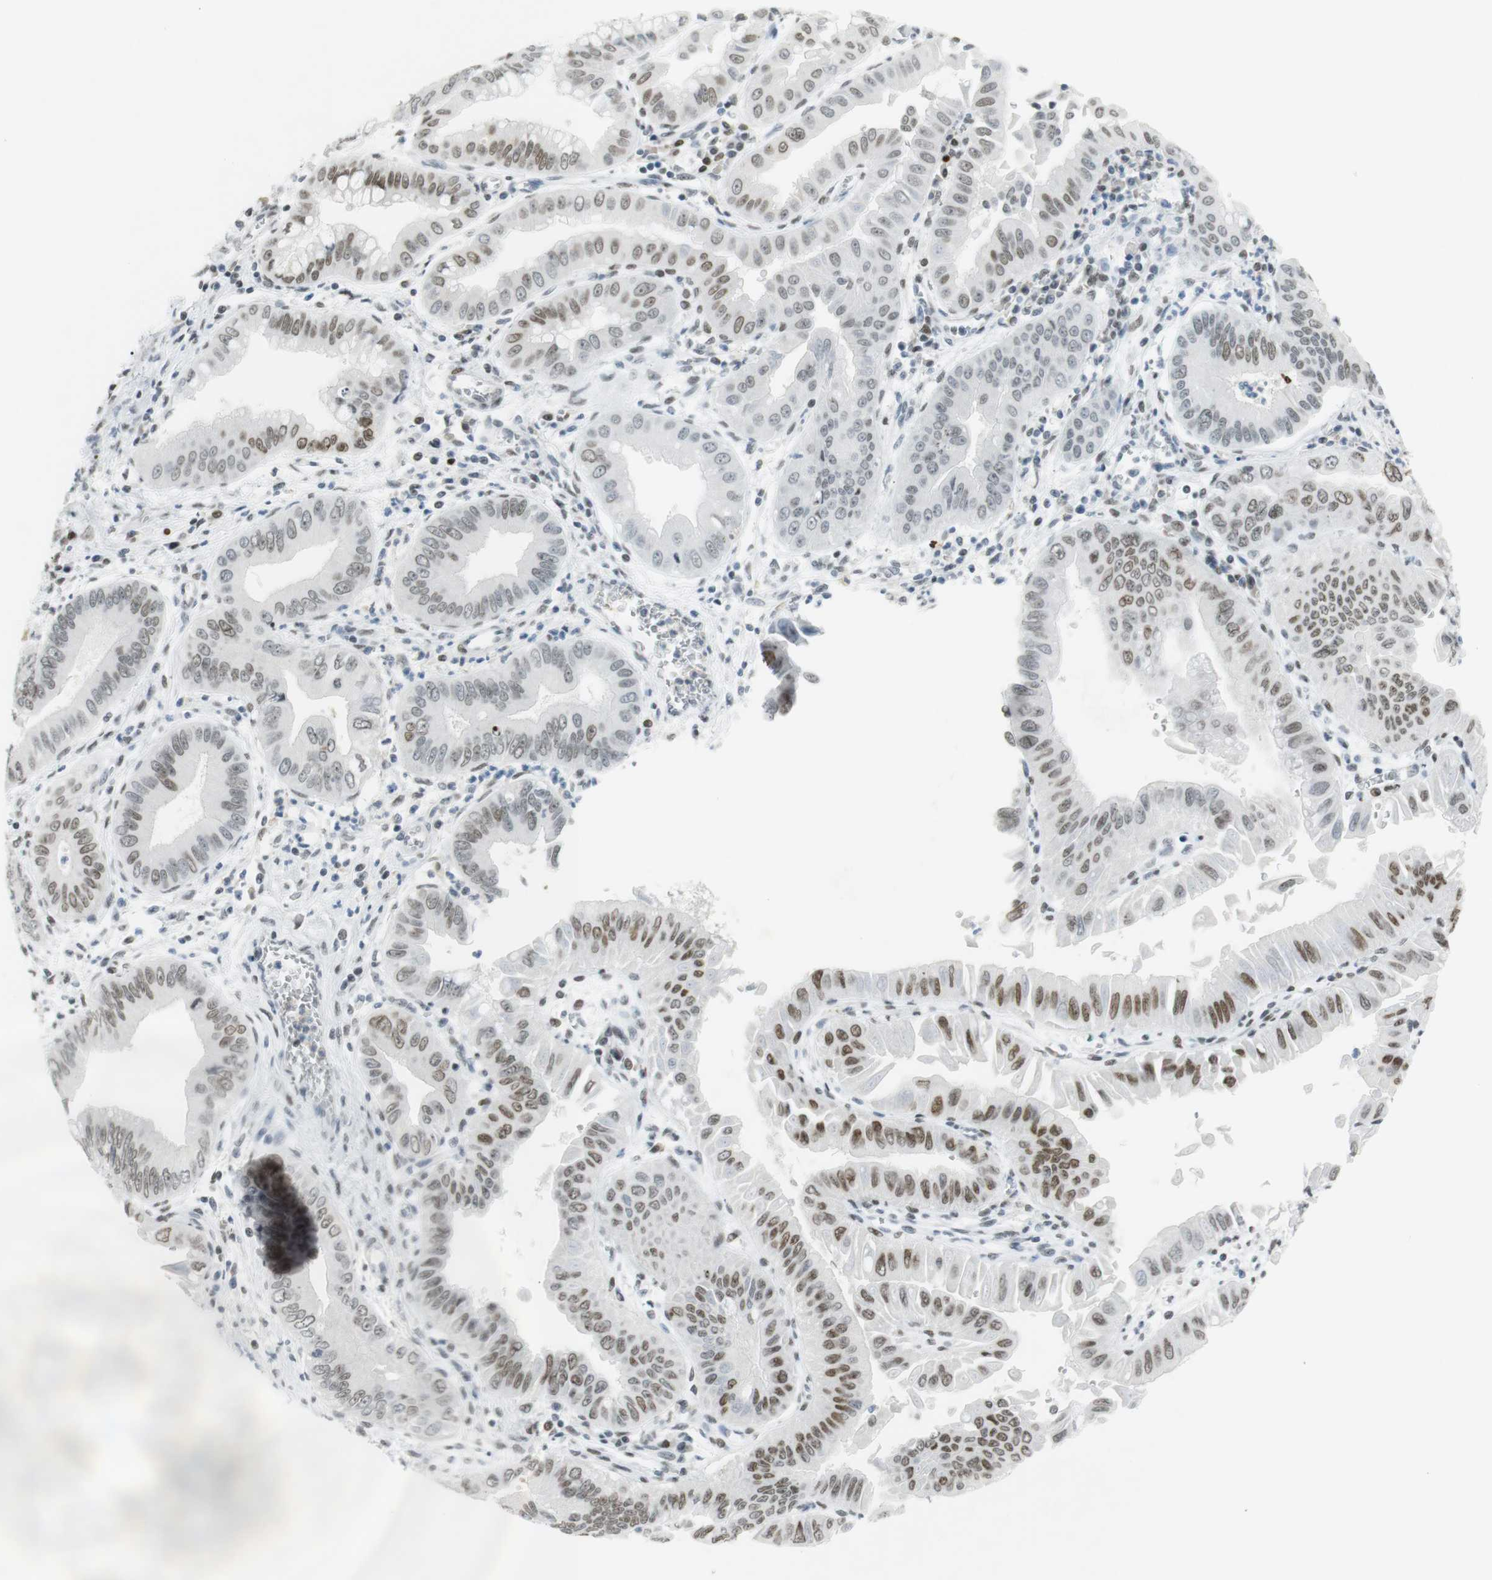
{"staining": {"intensity": "moderate", "quantity": ">75%", "location": "nuclear"}, "tissue": "pancreatic cancer", "cell_type": "Tumor cells", "image_type": "cancer", "snomed": [{"axis": "morphology", "description": "Normal tissue, NOS"}, {"axis": "topography", "description": "Lymph node"}], "caption": "Brown immunohistochemical staining in pancreatic cancer reveals moderate nuclear positivity in approximately >75% of tumor cells.", "gene": "BMI1", "patient": {"sex": "male", "age": 50}}